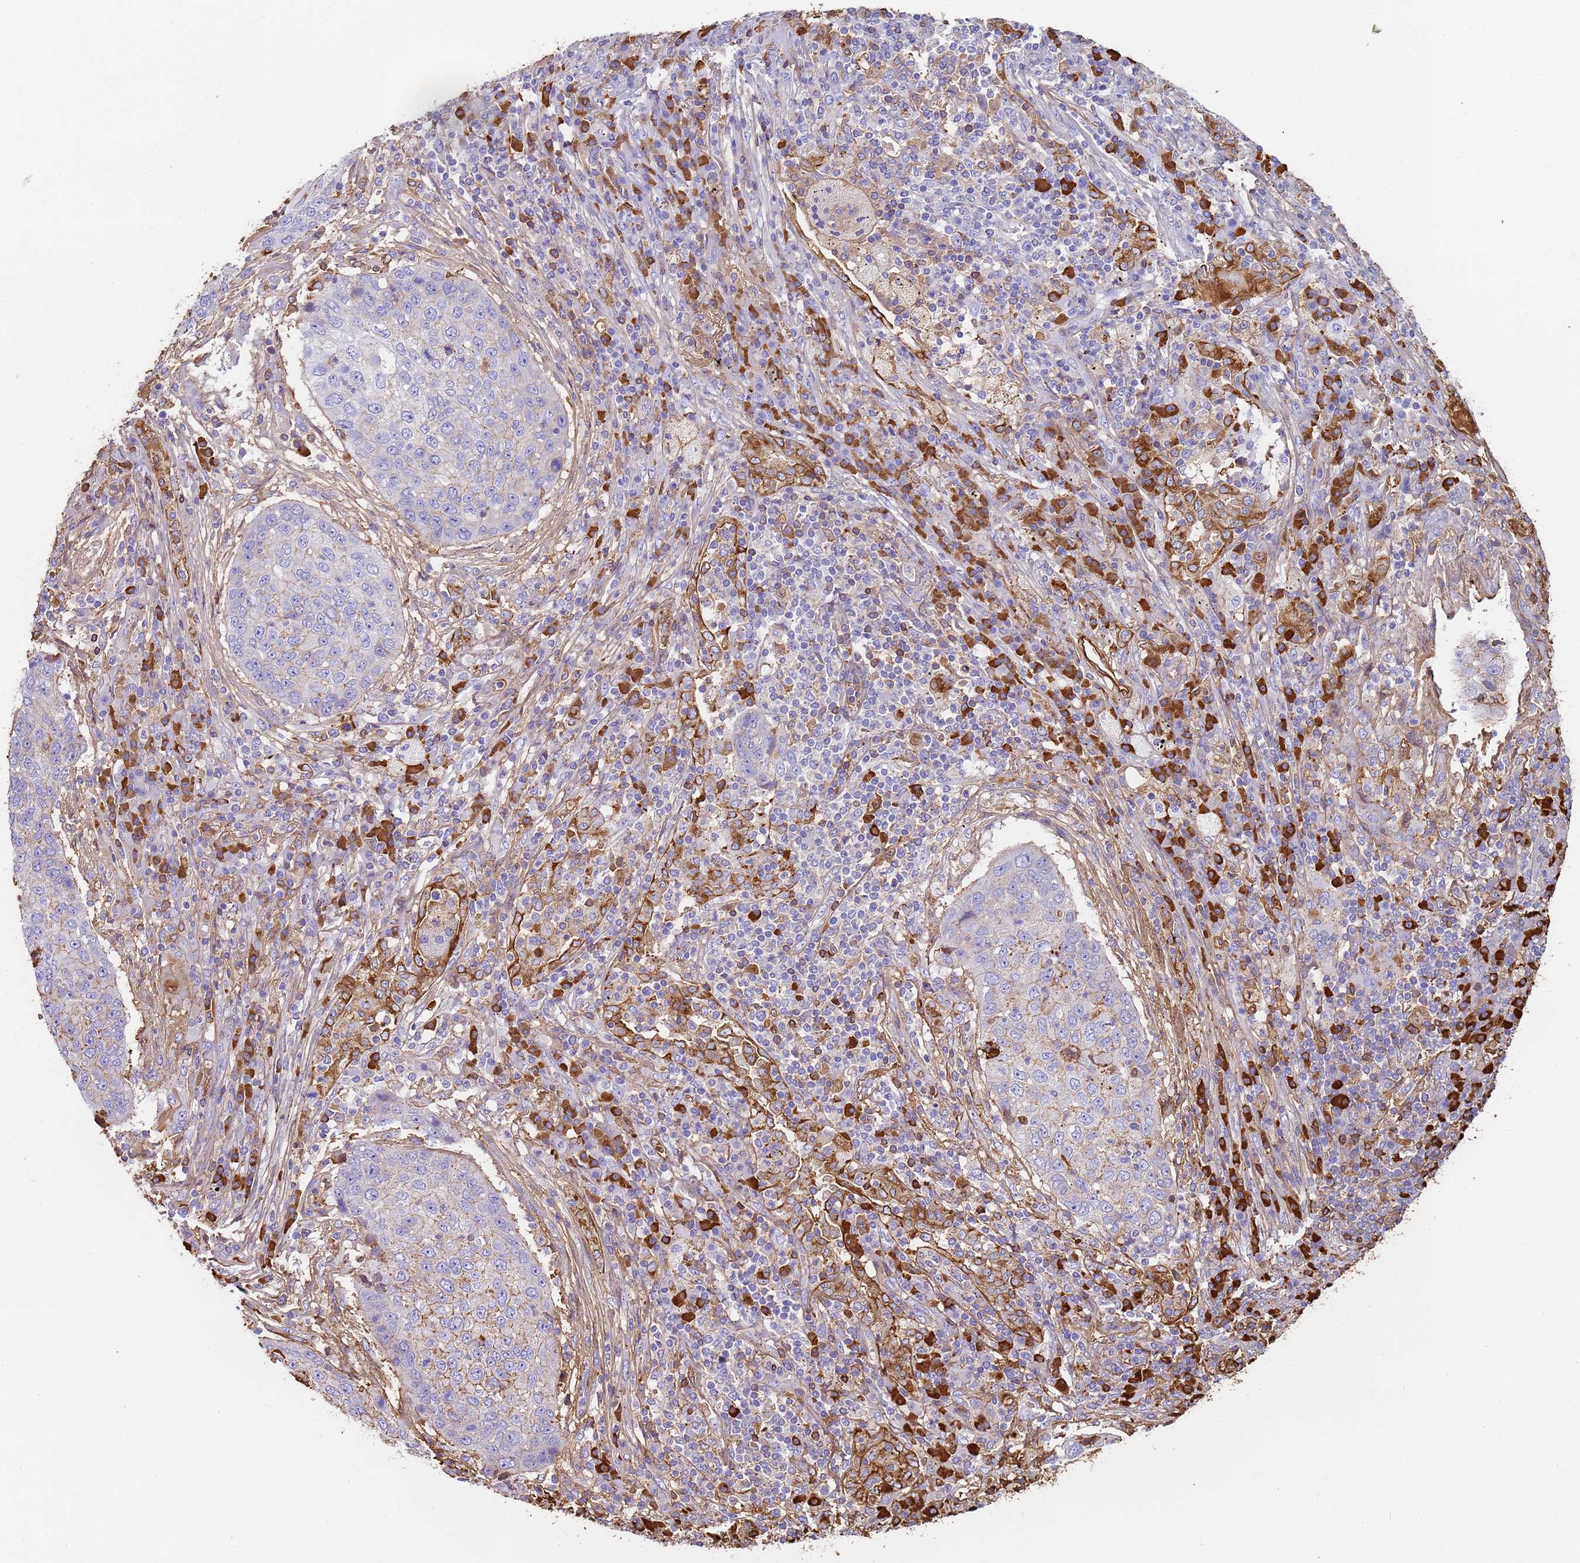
{"staining": {"intensity": "moderate", "quantity": "<25%", "location": "cytoplasmic/membranous"}, "tissue": "lung cancer", "cell_type": "Tumor cells", "image_type": "cancer", "snomed": [{"axis": "morphology", "description": "Squamous cell carcinoma, NOS"}, {"axis": "topography", "description": "Lung"}], "caption": "The histopathology image reveals staining of lung cancer, revealing moderate cytoplasmic/membranous protein expression (brown color) within tumor cells.", "gene": "CYSLTR2", "patient": {"sex": "female", "age": 63}}